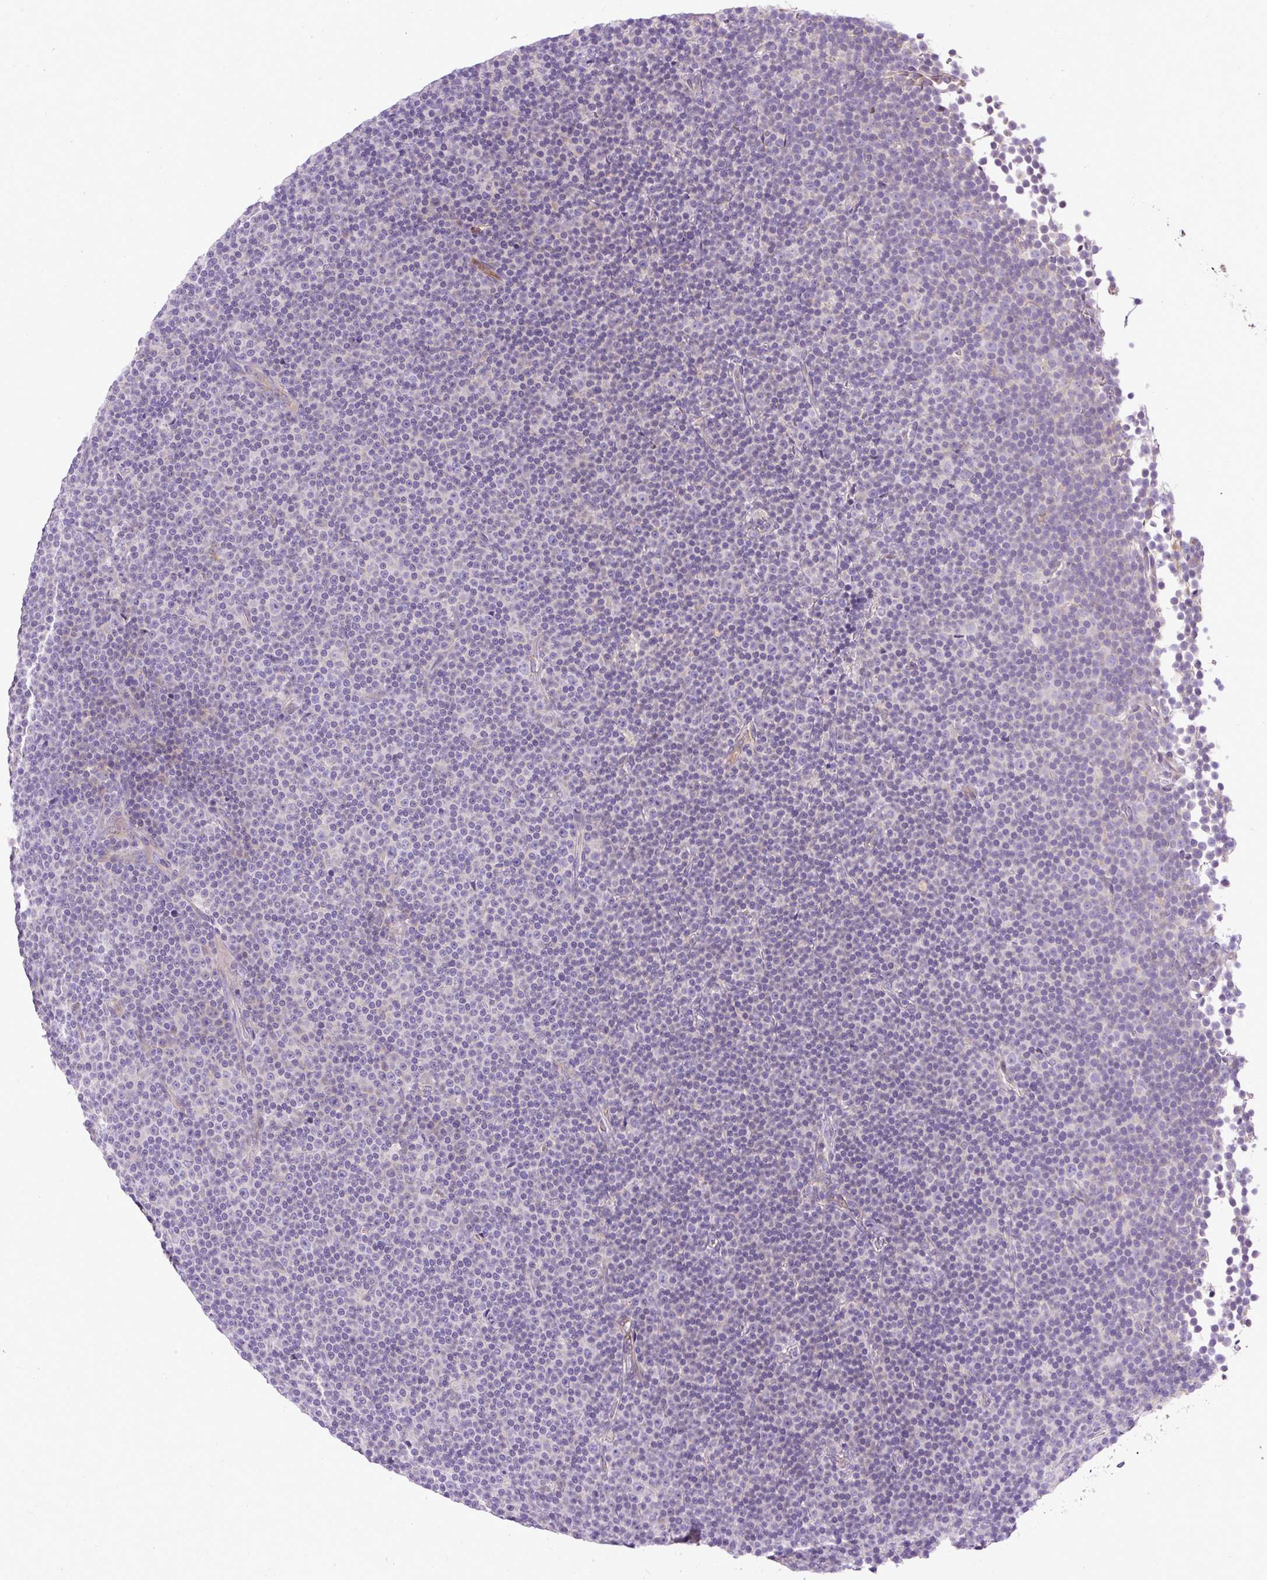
{"staining": {"intensity": "negative", "quantity": "none", "location": "none"}, "tissue": "lymphoma", "cell_type": "Tumor cells", "image_type": "cancer", "snomed": [{"axis": "morphology", "description": "Malignant lymphoma, non-Hodgkin's type, Low grade"}, {"axis": "topography", "description": "Lymph node"}], "caption": "This micrograph is of malignant lymphoma, non-Hodgkin's type (low-grade) stained with immunohistochemistry (IHC) to label a protein in brown with the nuclei are counter-stained blue. There is no positivity in tumor cells.", "gene": "FAM149A", "patient": {"sex": "female", "age": 67}}